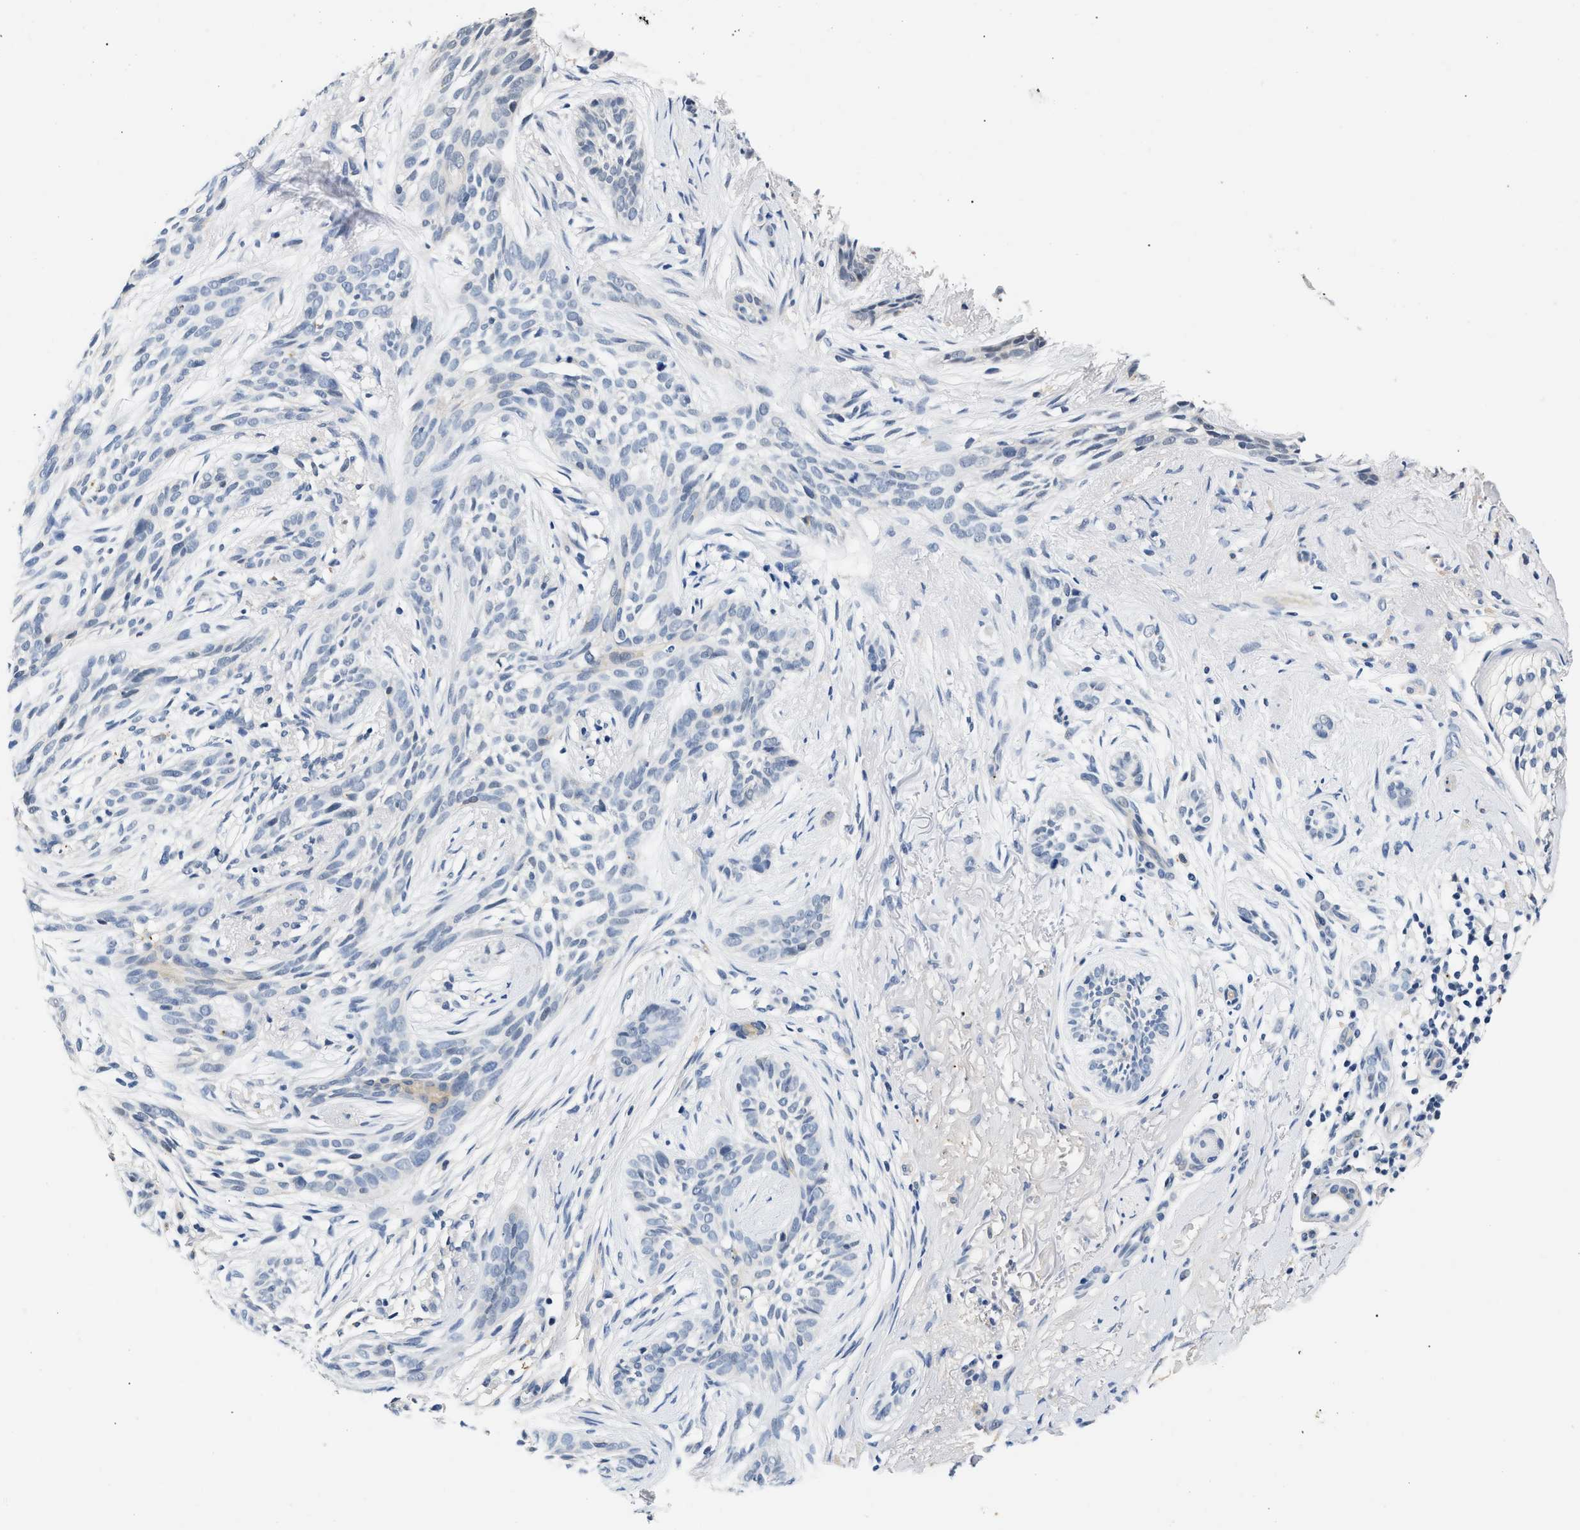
{"staining": {"intensity": "negative", "quantity": "none", "location": "none"}, "tissue": "skin cancer", "cell_type": "Tumor cells", "image_type": "cancer", "snomed": [{"axis": "morphology", "description": "Basal cell carcinoma"}, {"axis": "topography", "description": "Skin"}], "caption": "Immunohistochemistry (IHC) of skin cancer (basal cell carcinoma) exhibits no expression in tumor cells.", "gene": "MED22", "patient": {"sex": "female", "age": 88}}